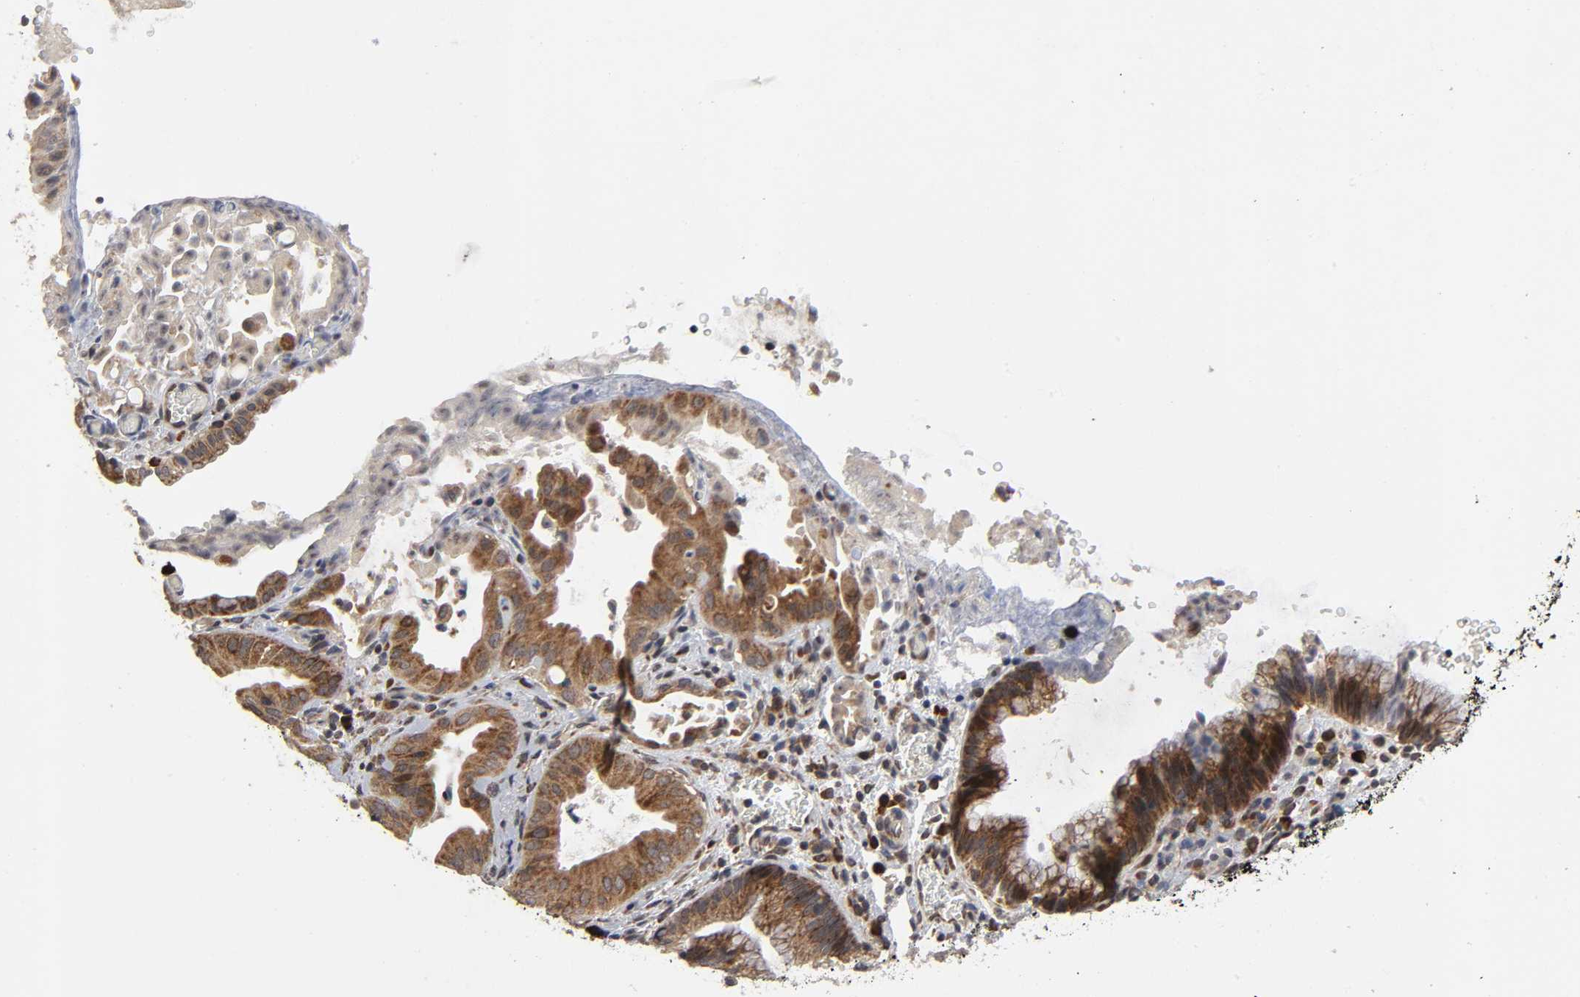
{"staining": {"intensity": "strong", "quantity": ">75%", "location": "cytoplasmic/membranous"}, "tissue": "liver cancer", "cell_type": "Tumor cells", "image_type": "cancer", "snomed": [{"axis": "morphology", "description": "Cholangiocarcinoma"}, {"axis": "topography", "description": "Liver"}], "caption": "High-magnification brightfield microscopy of liver cancer stained with DAB (3,3'-diaminobenzidine) (brown) and counterstained with hematoxylin (blue). tumor cells exhibit strong cytoplasmic/membranous staining is present in about>75% of cells. The staining is performed using DAB brown chromogen to label protein expression. The nuclei are counter-stained blue using hematoxylin.", "gene": "SLC30A9", "patient": {"sex": "male", "age": 58}}